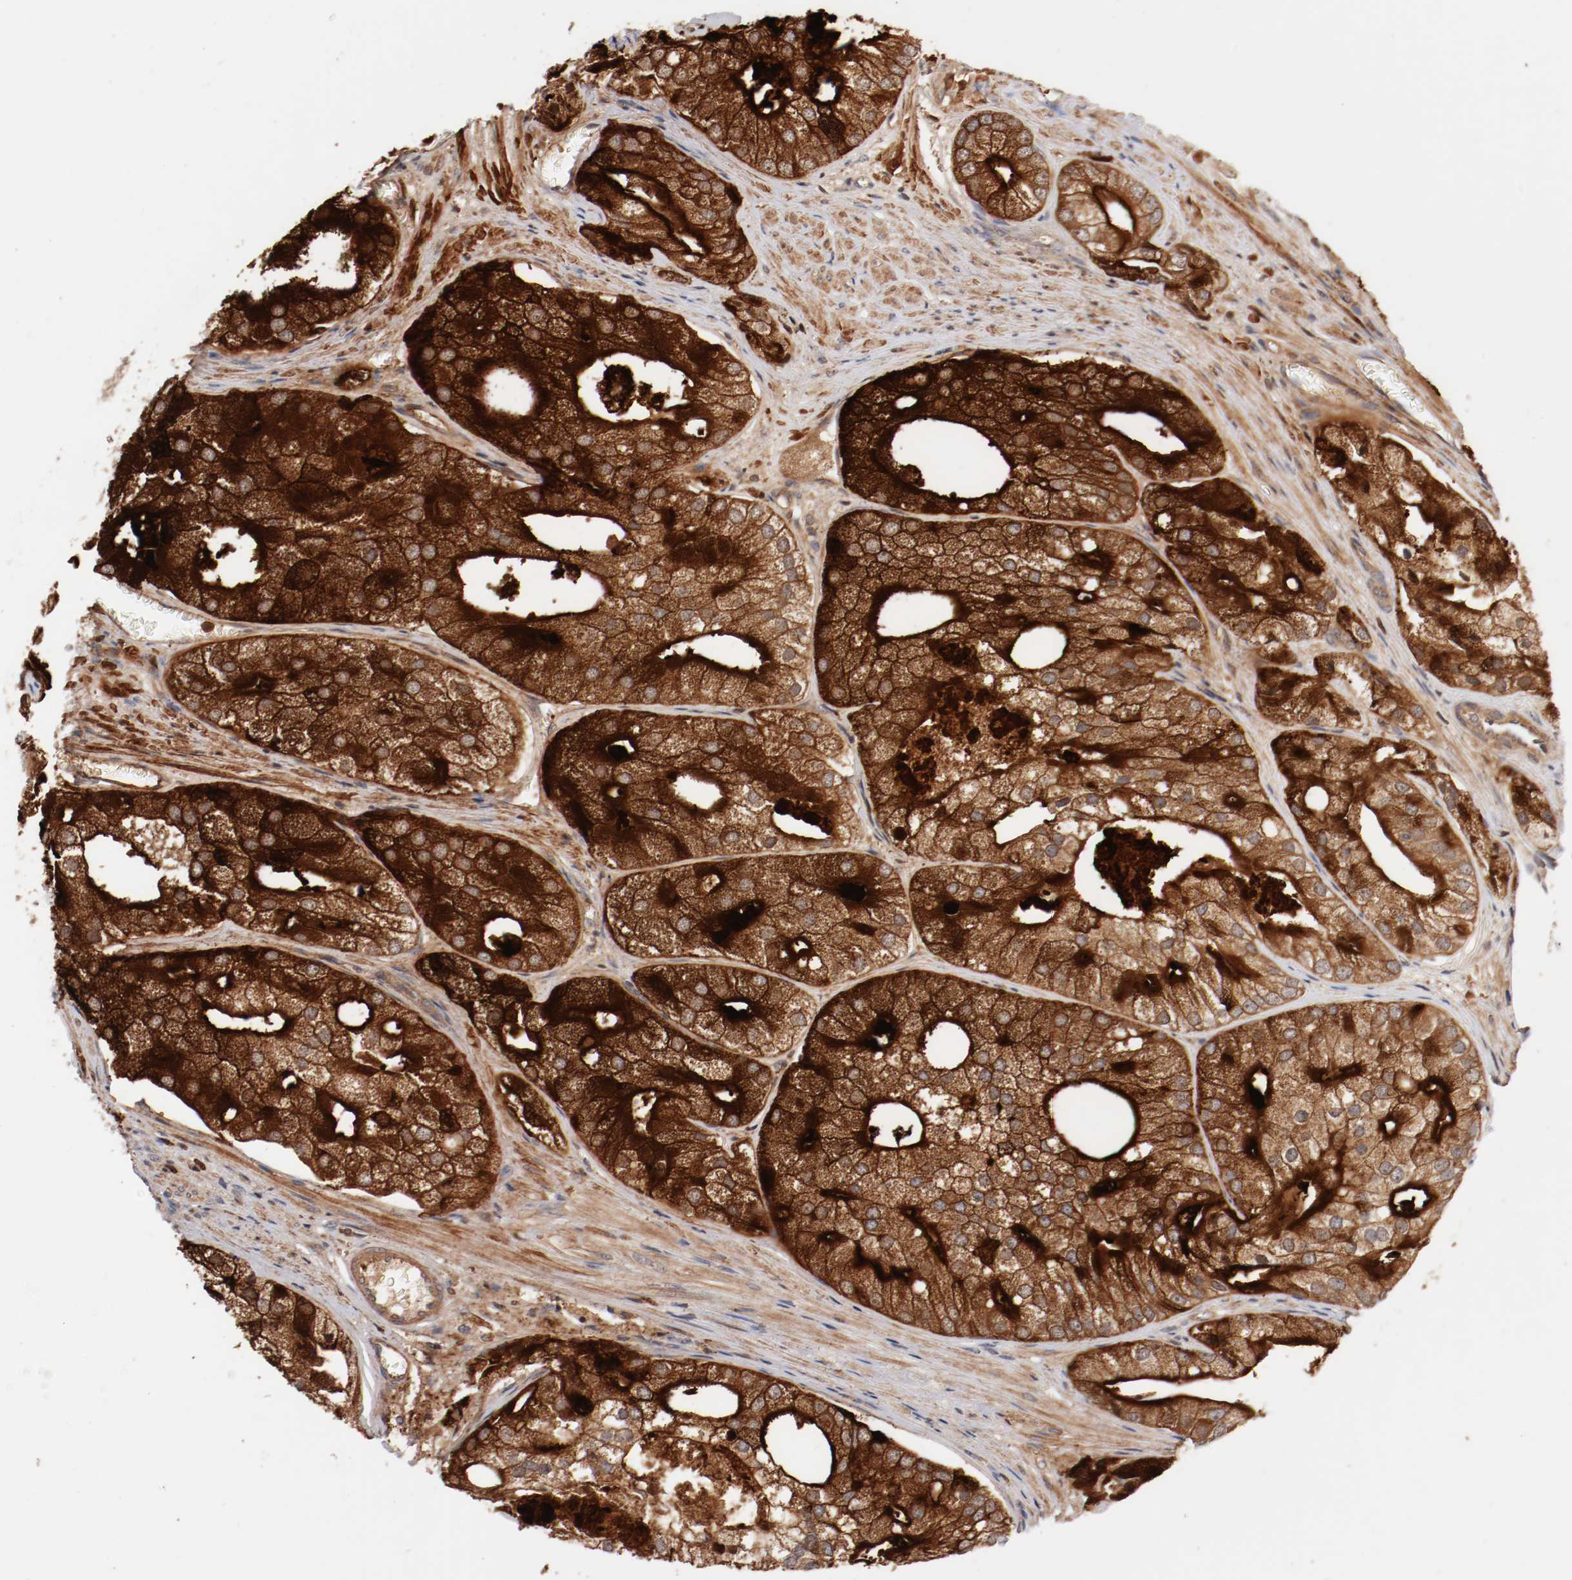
{"staining": {"intensity": "strong", "quantity": ">75%", "location": "cytoplasmic/membranous"}, "tissue": "prostate cancer", "cell_type": "Tumor cells", "image_type": "cancer", "snomed": [{"axis": "morphology", "description": "Adenocarcinoma, Low grade"}, {"axis": "topography", "description": "Prostate"}], "caption": "Brown immunohistochemical staining in human prostate adenocarcinoma (low-grade) shows strong cytoplasmic/membranous expression in about >75% of tumor cells. The protein is stained brown, and the nuclei are stained in blue (DAB IHC with brightfield microscopy, high magnification).", "gene": "GUF1", "patient": {"sex": "male", "age": 69}}